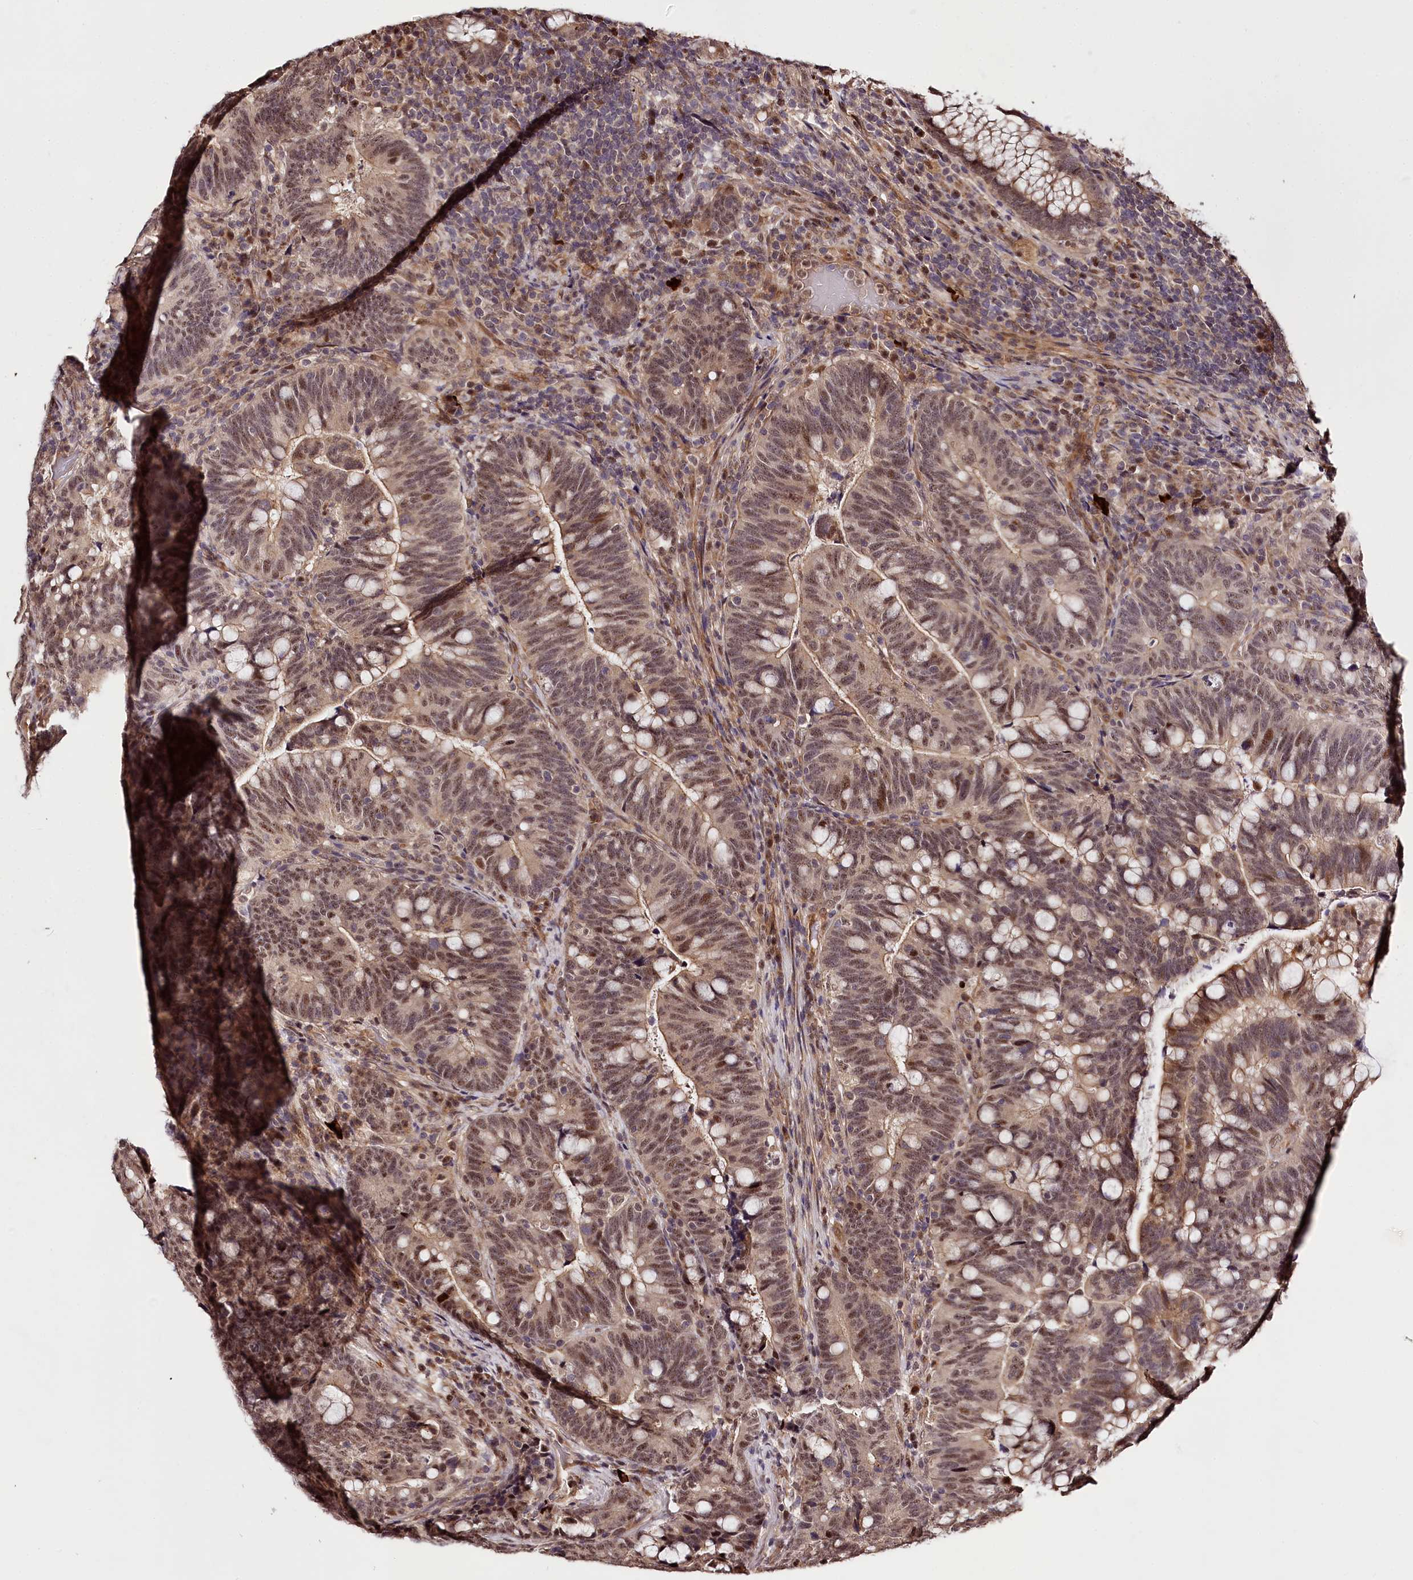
{"staining": {"intensity": "moderate", "quantity": ">75%", "location": "nuclear"}, "tissue": "colorectal cancer", "cell_type": "Tumor cells", "image_type": "cancer", "snomed": [{"axis": "morphology", "description": "Normal tissue, NOS"}, {"axis": "morphology", "description": "Adenocarcinoma, NOS"}, {"axis": "topography", "description": "Colon"}], "caption": "Immunohistochemical staining of human colorectal cancer exhibits medium levels of moderate nuclear protein positivity in about >75% of tumor cells.", "gene": "MAML3", "patient": {"sex": "female", "age": 66}}